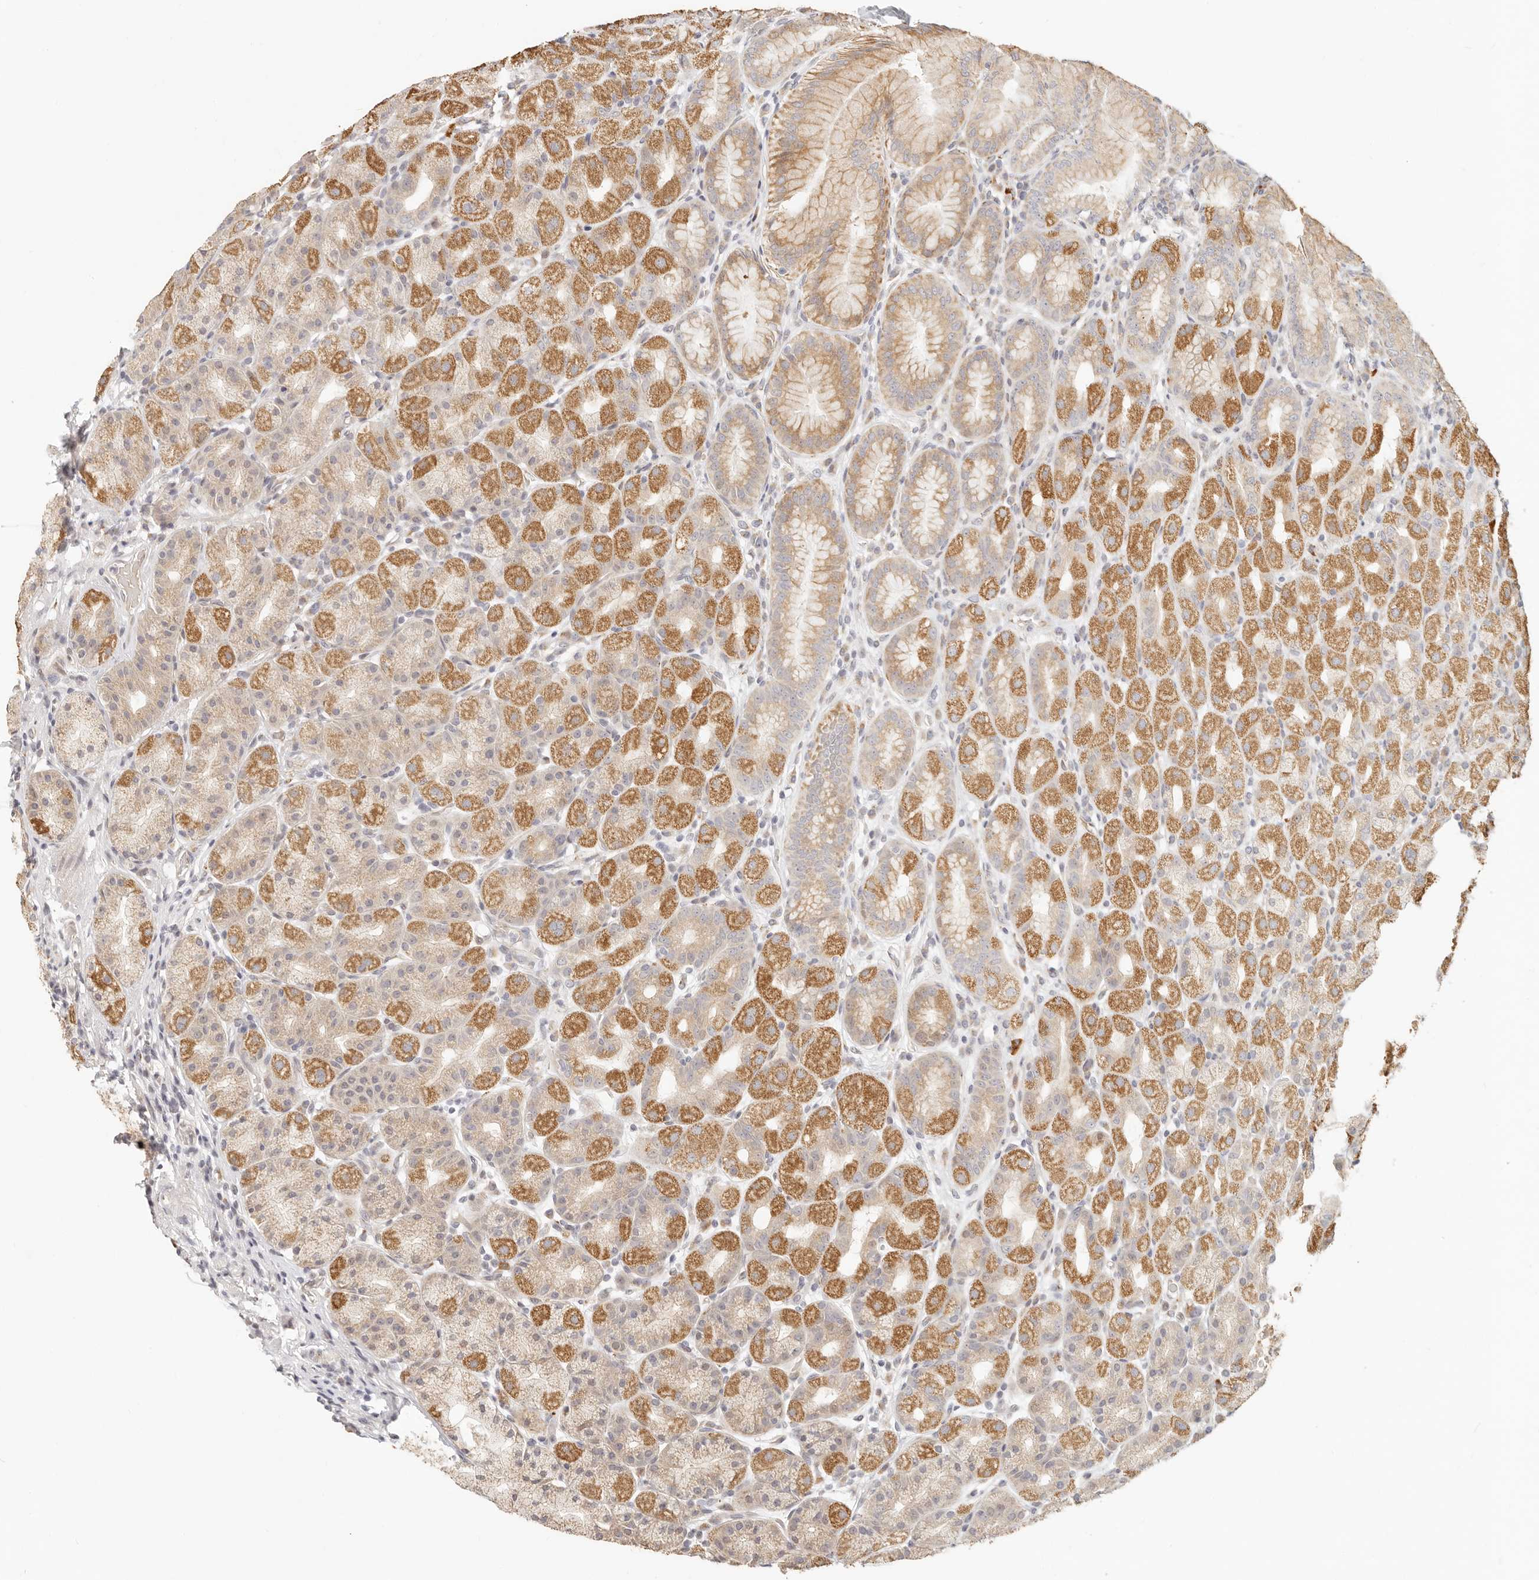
{"staining": {"intensity": "moderate", "quantity": ">75%", "location": "cytoplasmic/membranous"}, "tissue": "stomach", "cell_type": "Glandular cells", "image_type": "normal", "snomed": [{"axis": "morphology", "description": "Normal tissue, NOS"}, {"axis": "topography", "description": "Stomach, upper"}], "caption": "Moderate cytoplasmic/membranous staining is seen in approximately >75% of glandular cells in normal stomach.", "gene": "FAM20B", "patient": {"sex": "male", "age": 68}}